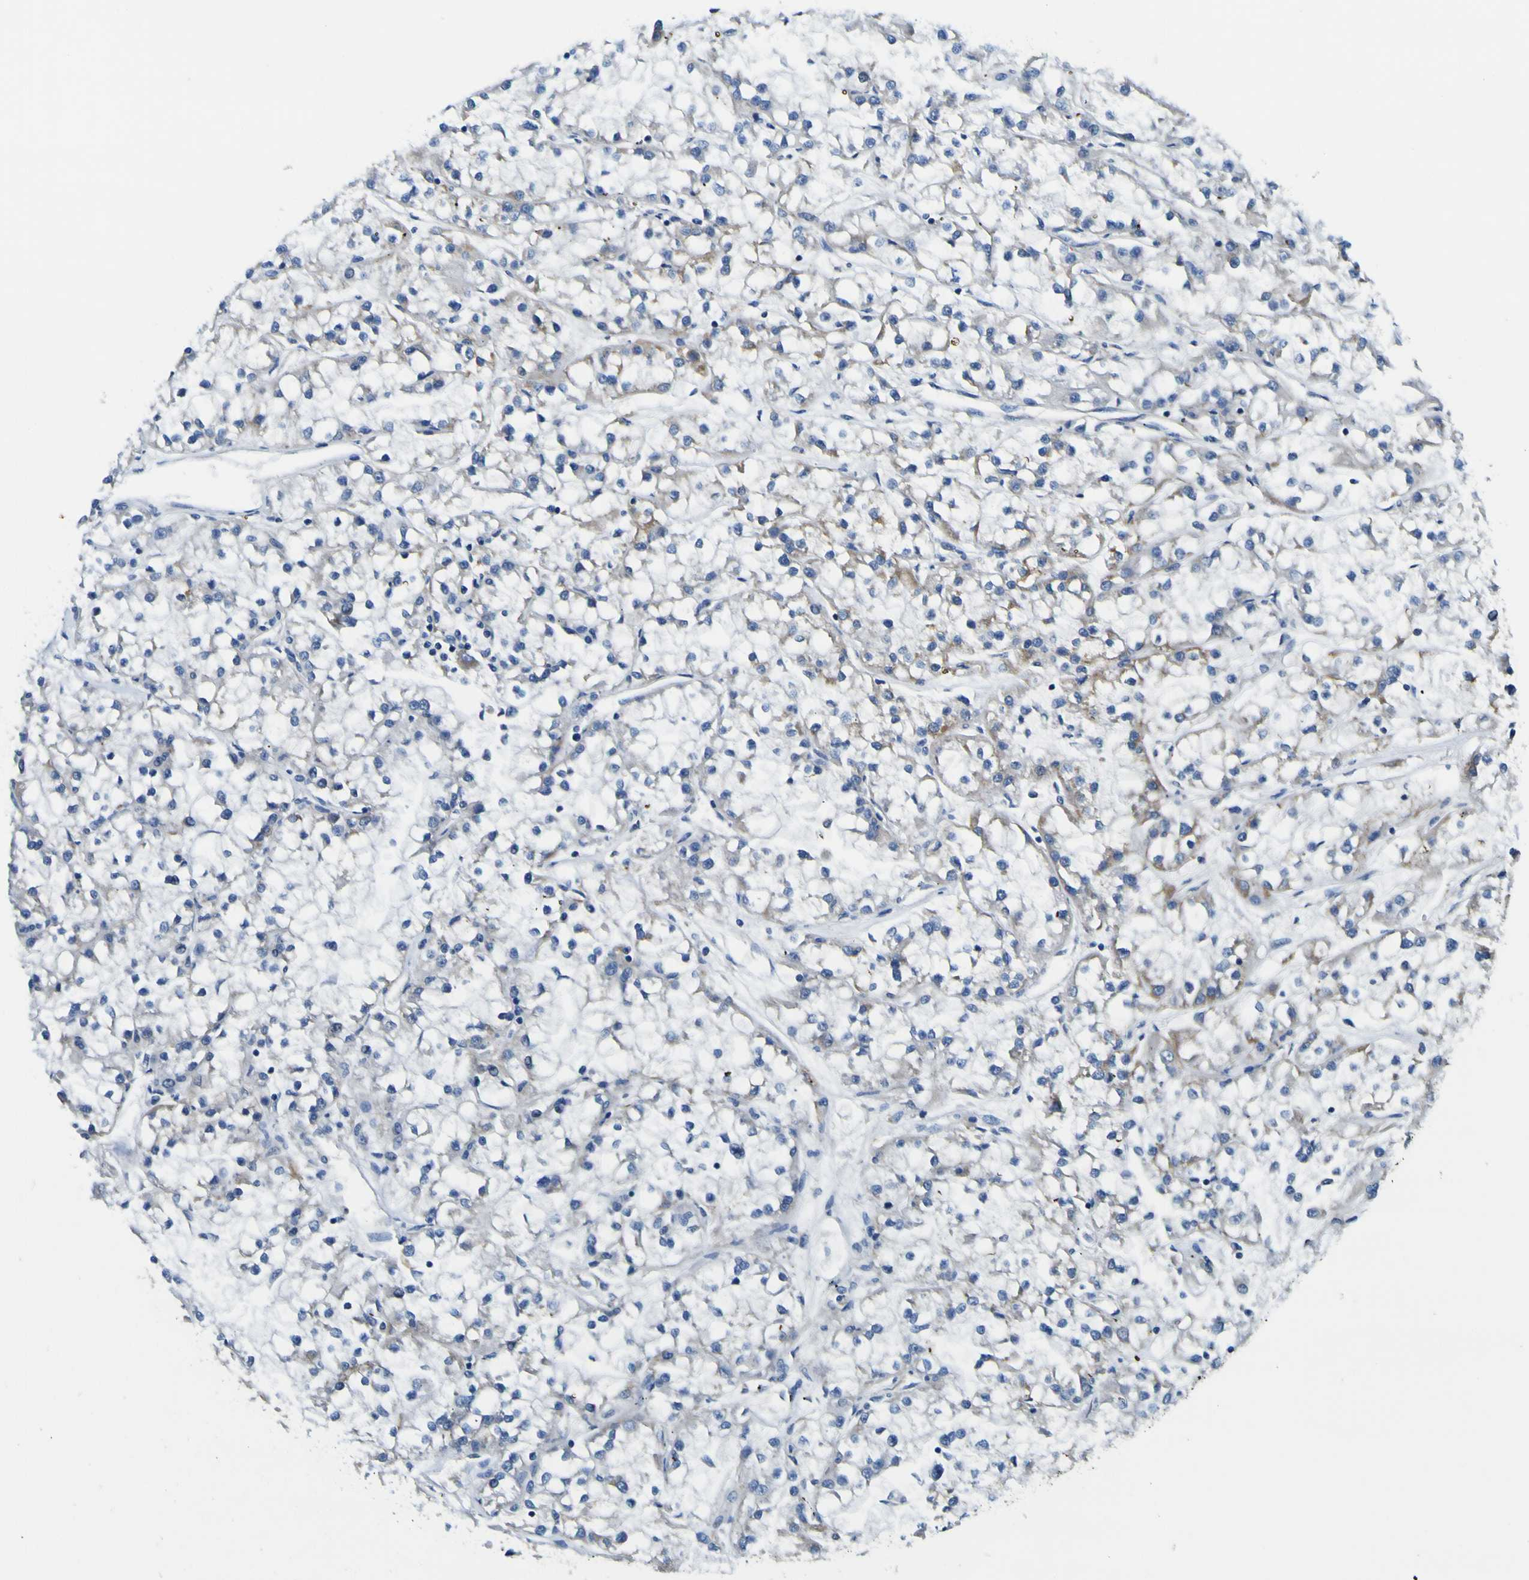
{"staining": {"intensity": "moderate", "quantity": "<25%", "location": "cytoplasmic/membranous"}, "tissue": "renal cancer", "cell_type": "Tumor cells", "image_type": "cancer", "snomed": [{"axis": "morphology", "description": "Adenocarcinoma, NOS"}, {"axis": "topography", "description": "Kidney"}], "caption": "DAB immunohistochemical staining of human renal adenocarcinoma demonstrates moderate cytoplasmic/membranous protein staining in approximately <25% of tumor cells. The protein of interest is shown in brown color, while the nuclei are stained blue.", "gene": "CLSTN1", "patient": {"sex": "female", "age": 52}}